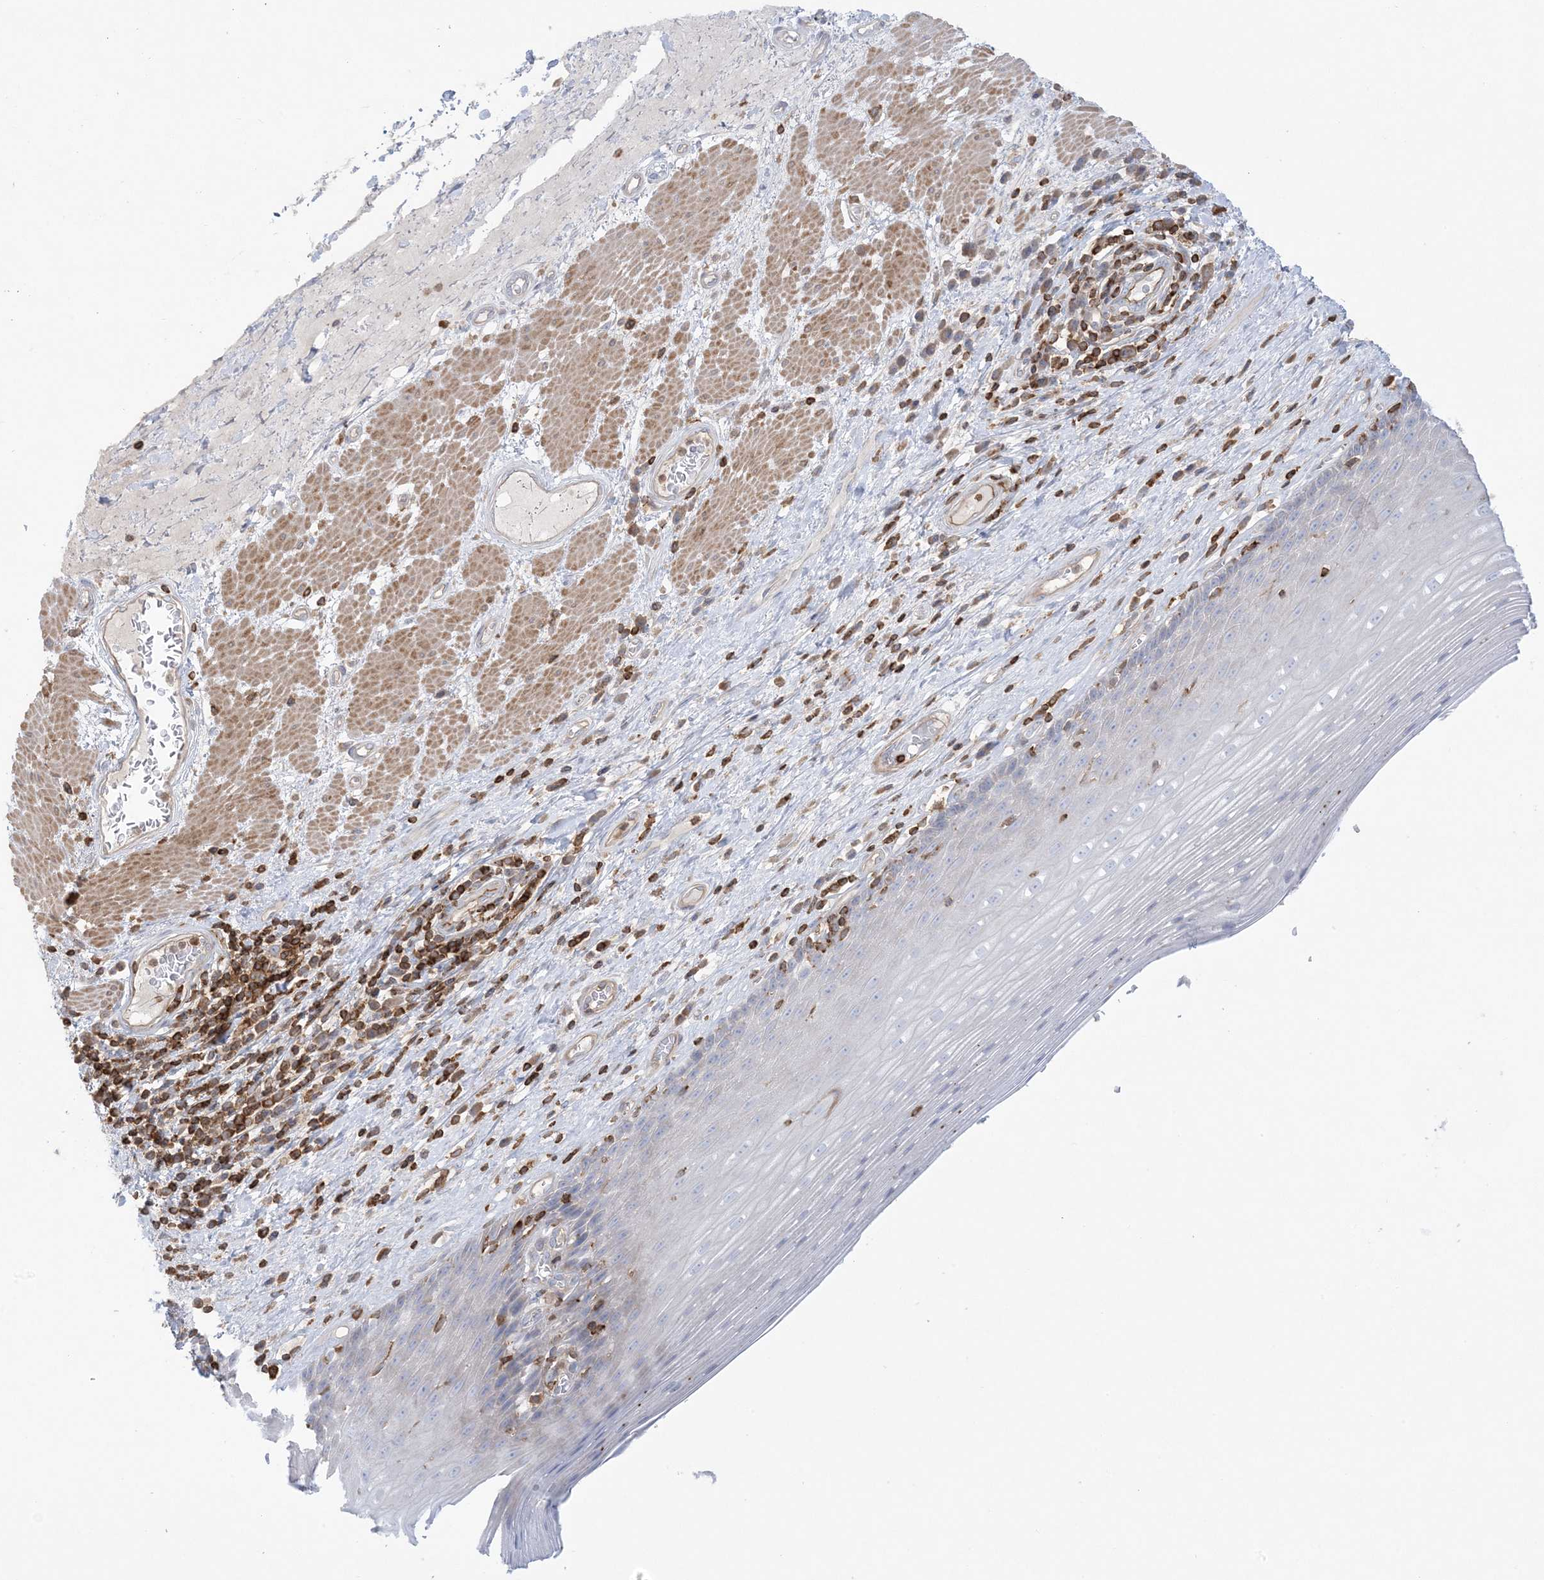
{"staining": {"intensity": "negative", "quantity": "none", "location": "none"}, "tissue": "esophagus", "cell_type": "Squamous epithelial cells", "image_type": "normal", "snomed": [{"axis": "morphology", "description": "Normal tissue, NOS"}, {"axis": "topography", "description": "Esophagus"}], "caption": "Immunohistochemical staining of unremarkable human esophagus demonstrates no significant positivity in squamous epithelial cells. Nuclei are stained in blue.", "gene": "ARHGAP30", "patient": {"sex": "male", "age": 62}}